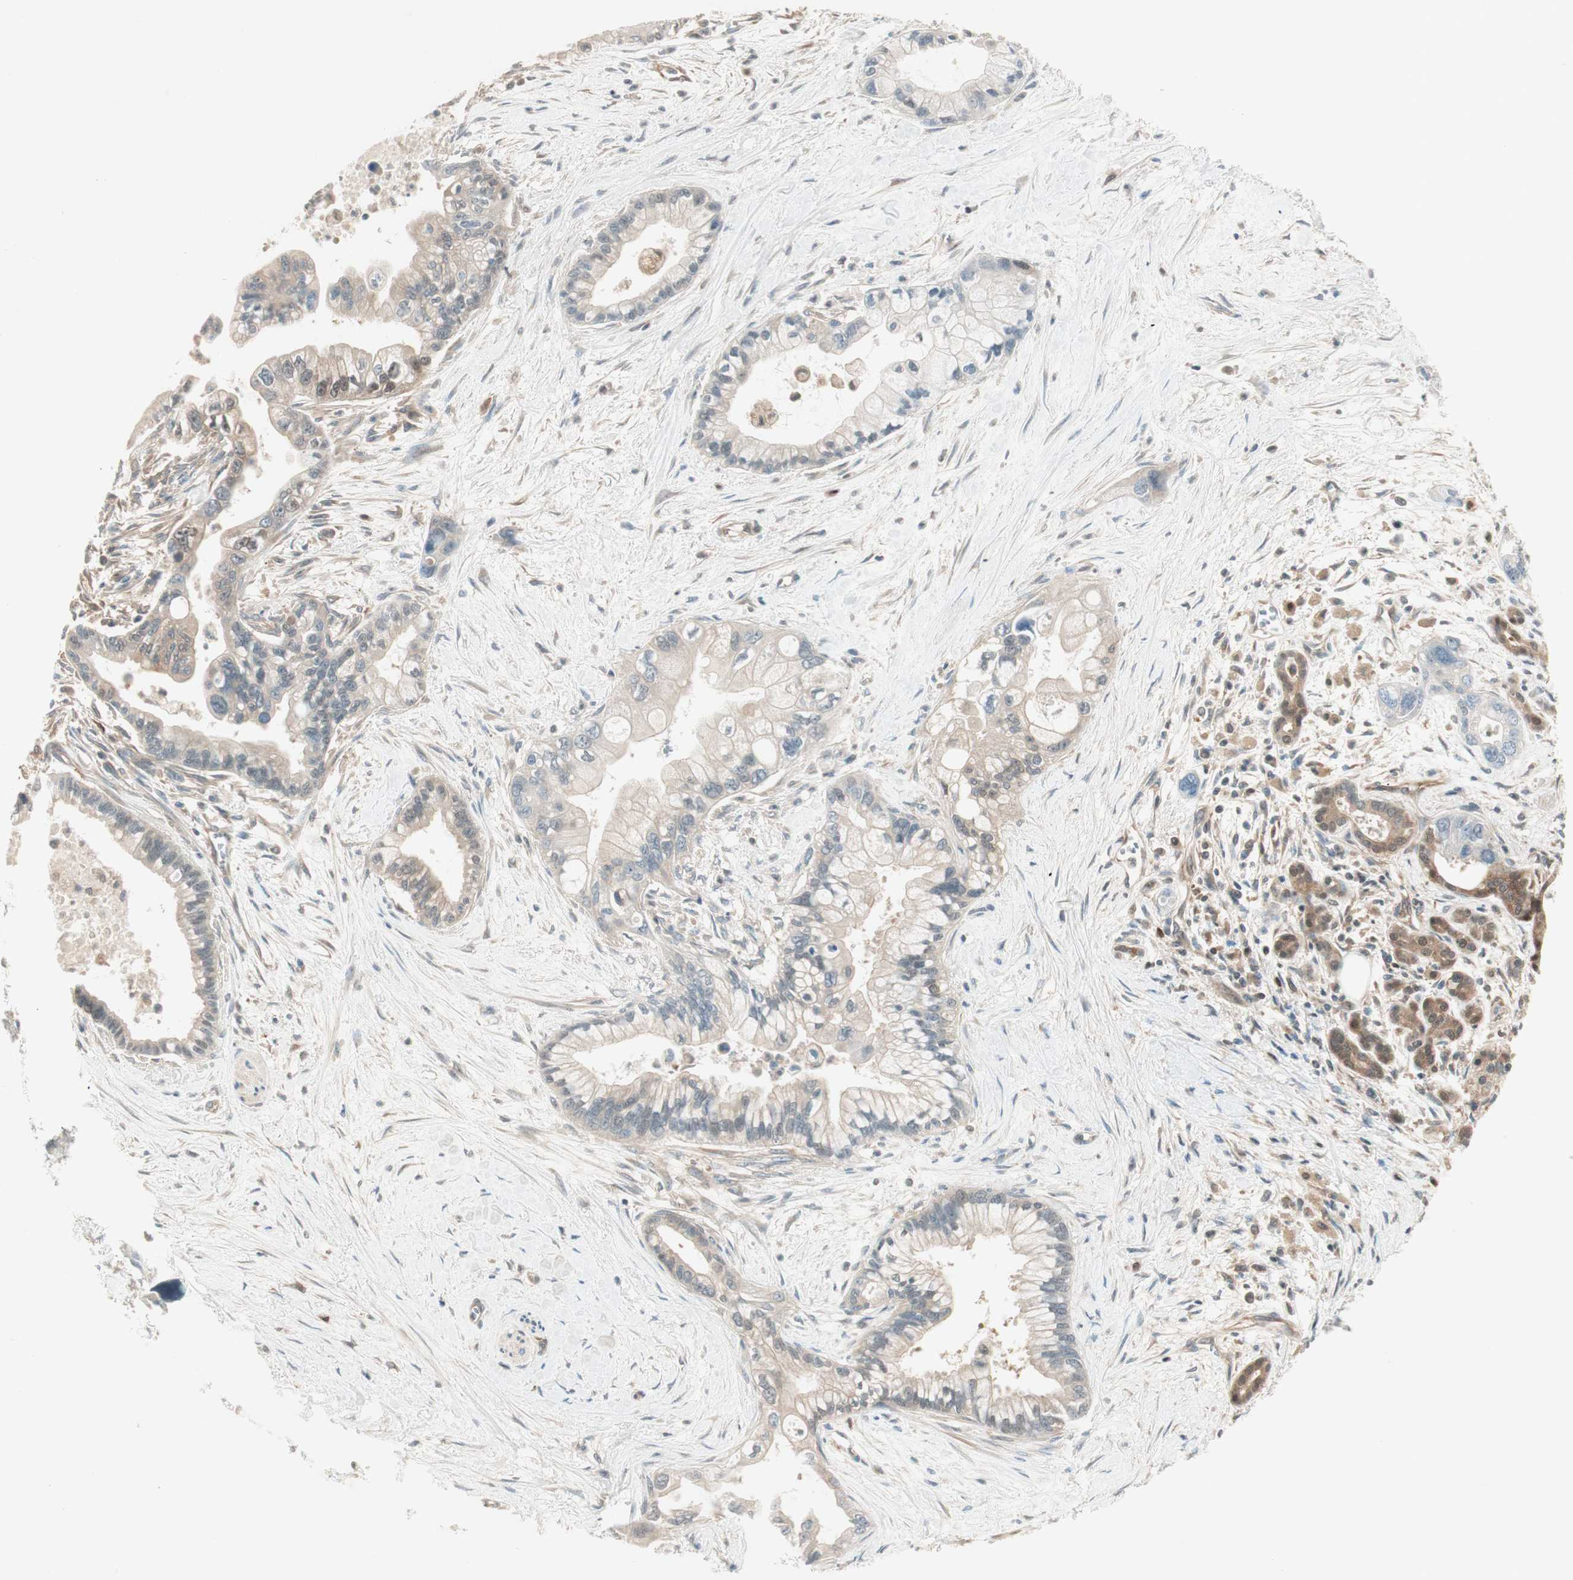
{"staining": {"intensity": "weak", "quantity": ">75%", "location": "cytoplasmic/membranous"}, "tissue": "pancreatic cancer", "cell_type": "Tumor cells", "image_type": "cancer", "snomed": [{"axis": "morphology", "description": "Adenocarcinoma, NOS"}, {"axis": "topography", "description": "Pancreas"}], "caption": "Weak cytoplasmic/membranous expression for a protein is present in about >75% of tumor cells of pancreatic cancer using immunohistochemistry (IHC).", "gene": "GALT", "patient": {"sex": "male", "age": 70}}